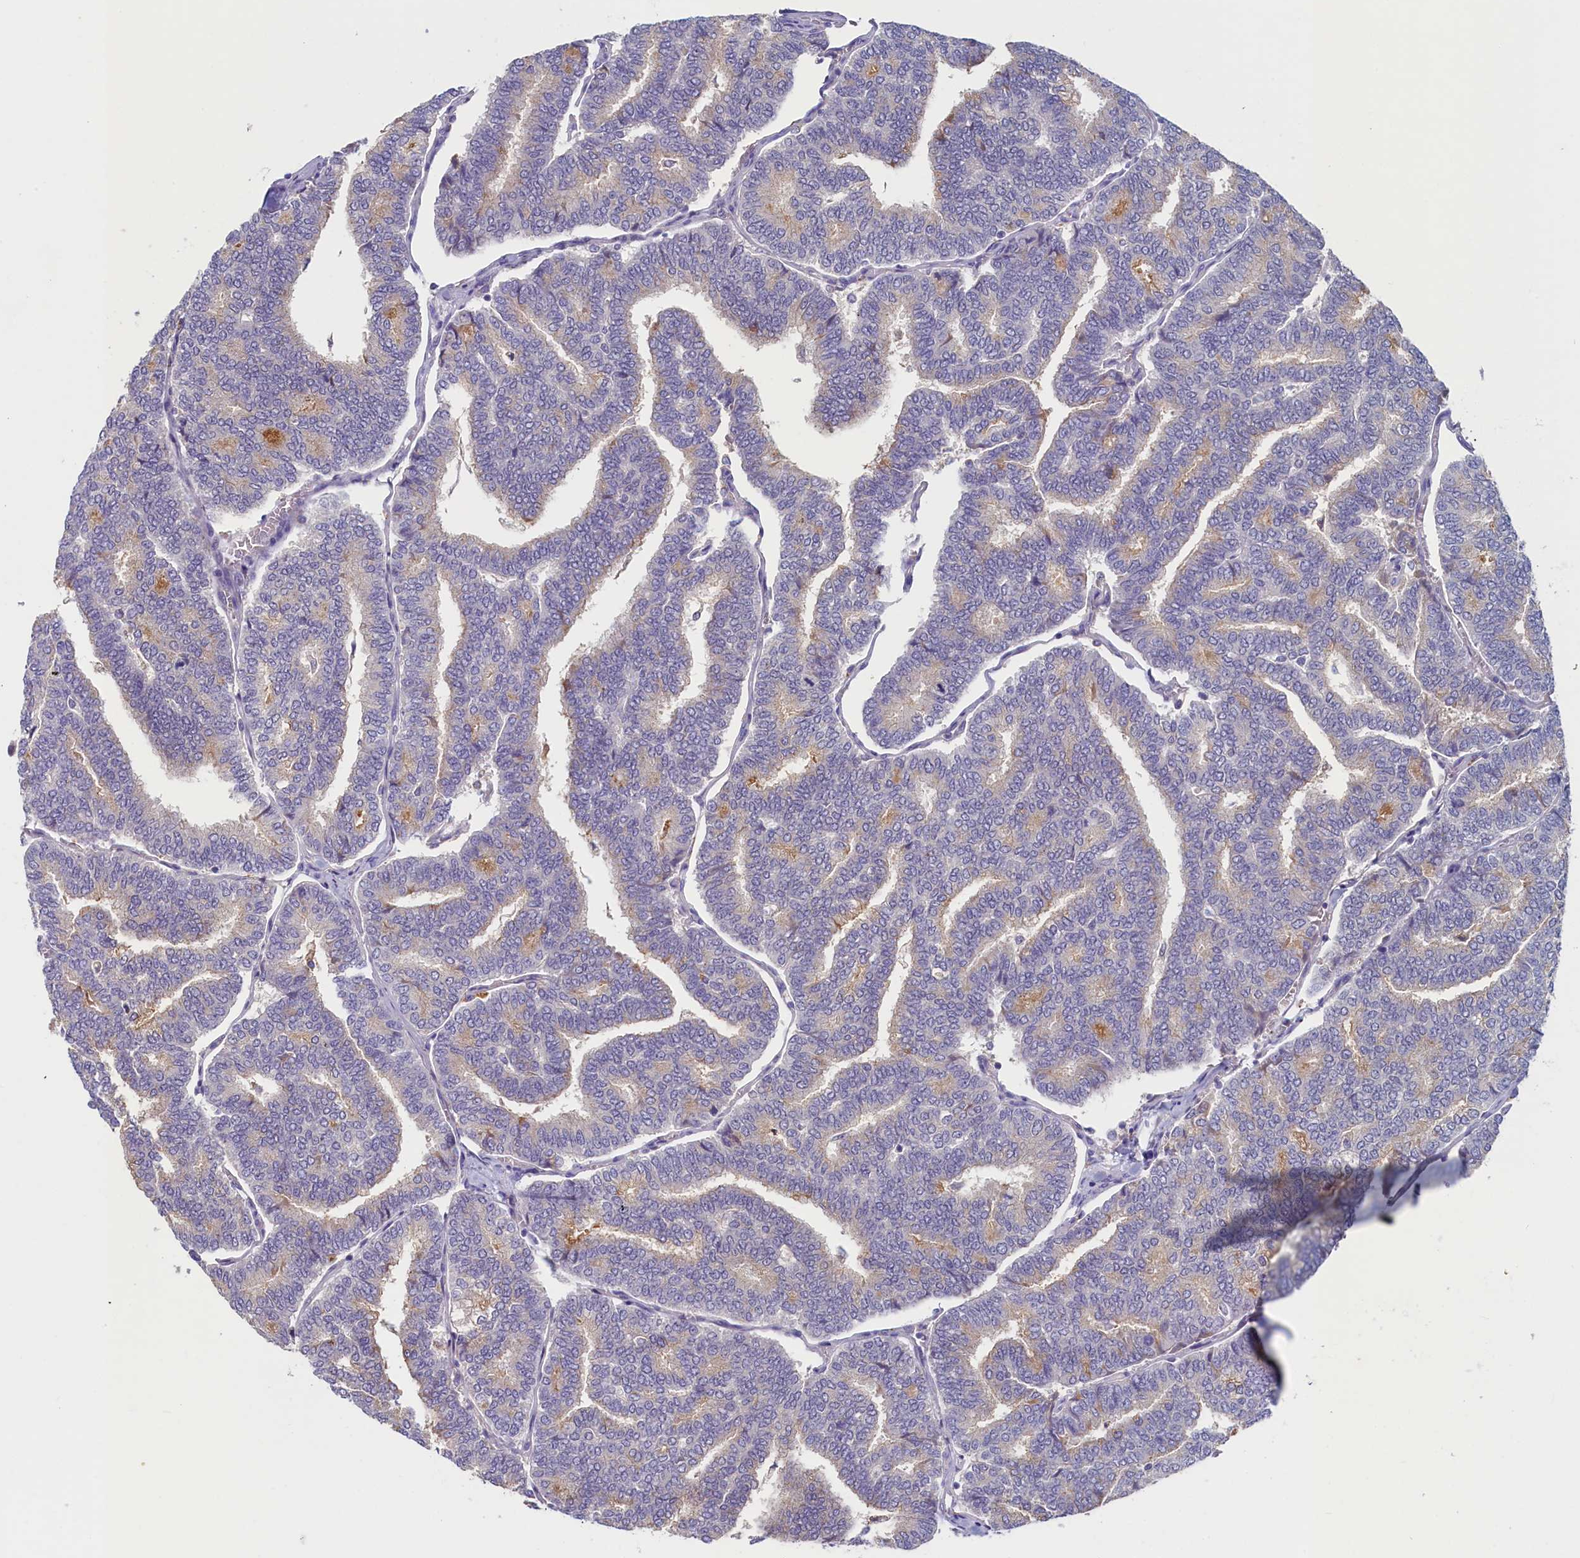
{"staining": {"intensity": "negative", "quantity": "none", "location": "none"}, "tissue": "thyroid cancer", "cell_type": "Tumor cells", "image_type": "cancer", "snomed": [{"axis": "morphology", "description": "Papillary adenocarcinoma, NOS"}, {"axis": "topography", "description": "Thyroid gland"}], "caption": "A micrograph of human thyroid cancer is negative for staining in tumor cells.", "gene": "NUBP2", "patient": {"sex": "female", "age": 35}}